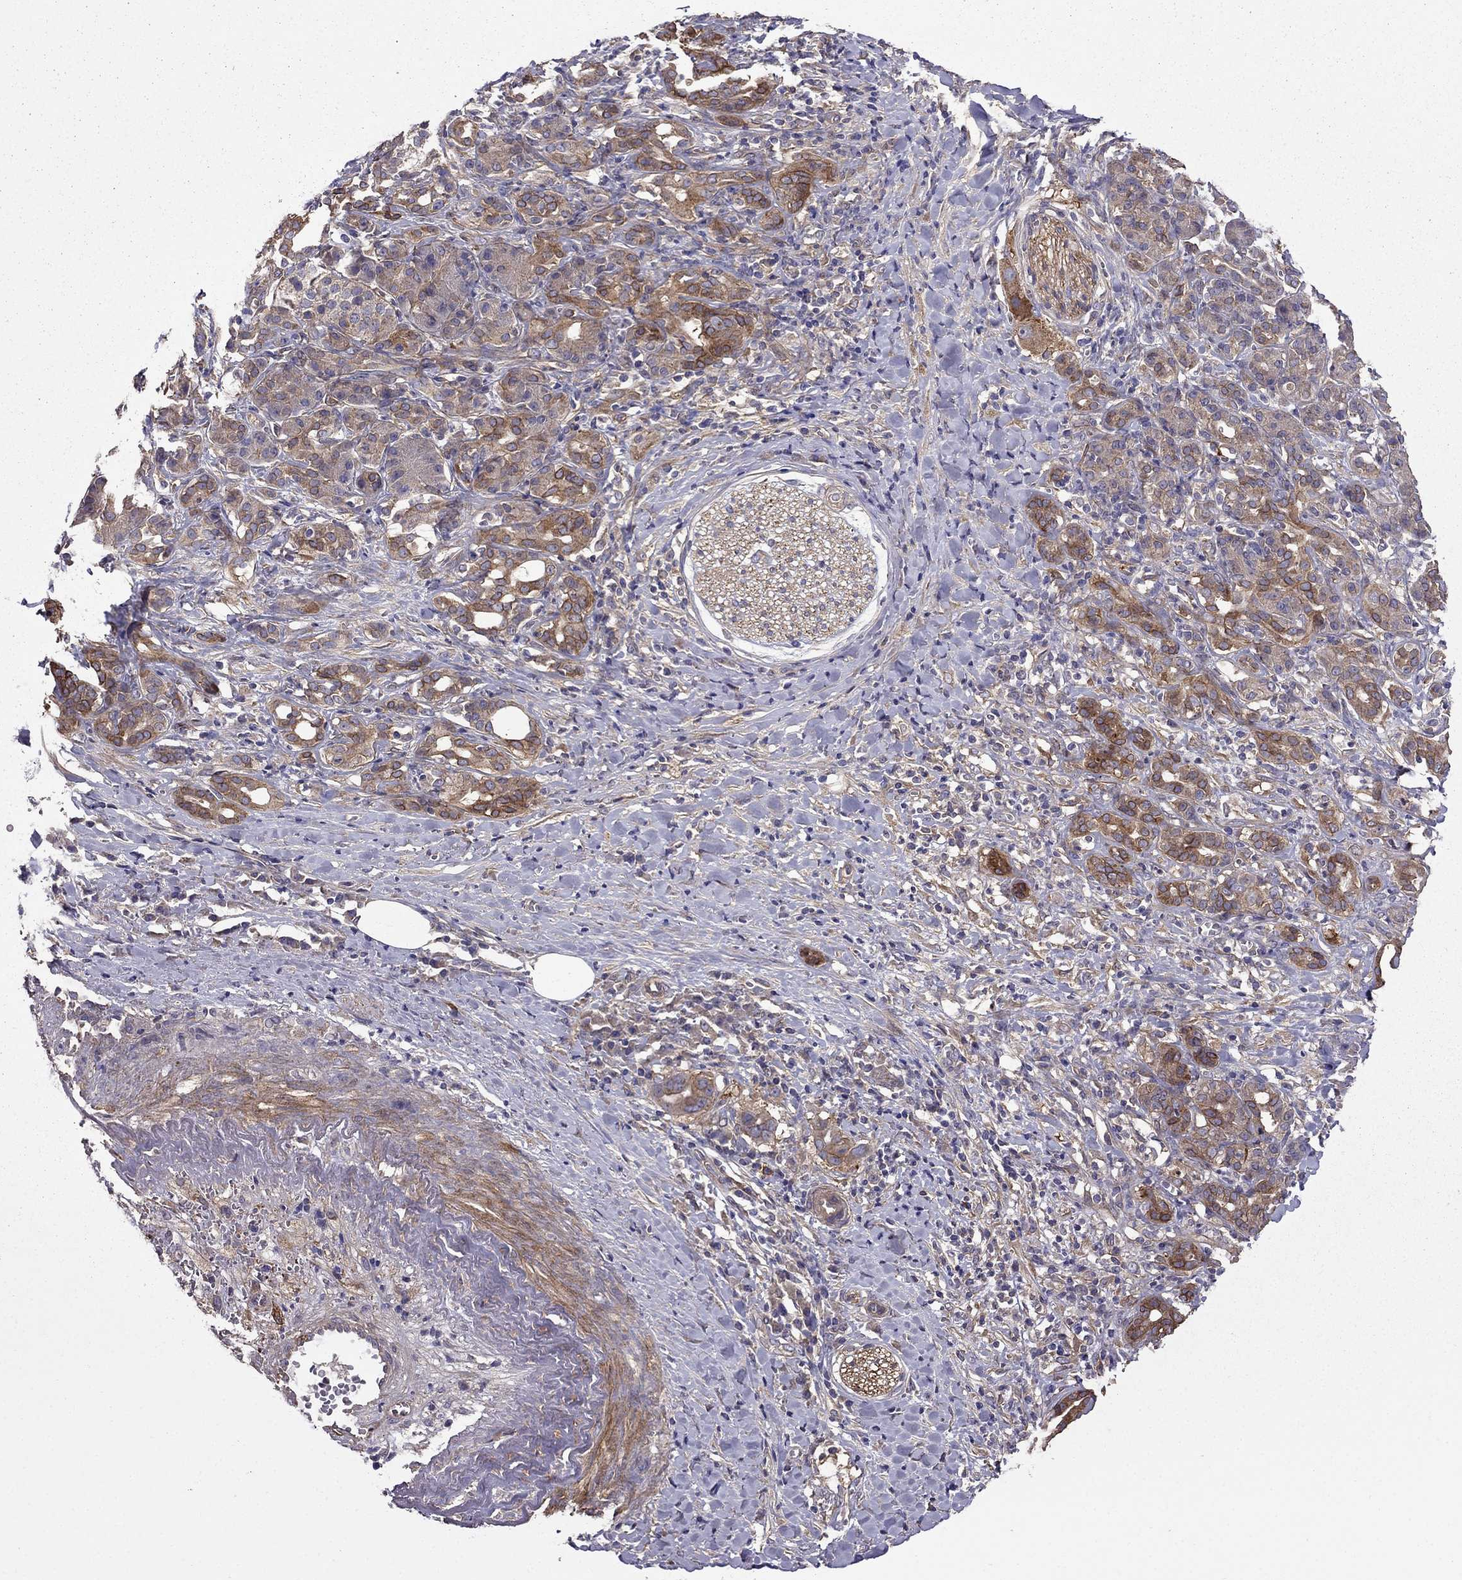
{"staining": {"intensity": "strong", "quantity": "25%-75%", "location": "cytoplasmic/membranous"}, "tissue": "pancreatic cancer", "cell_type": "Tumor cells", "image_type": "cancer", "snomed": [{"axis": "morphology", "description": "Adenocarcinoma, NOS"}, {"axis": "topography", "description": "Pancreas"}], "caption": "The histopathology image exhibits staining of adenocarcinoma (pancreatic), revealing strong cytoplasmic/membranous protein staining (brown color) within tumor cells.", "gene": "ITGB1", "patient": {"sex": "male", "age": 61}}